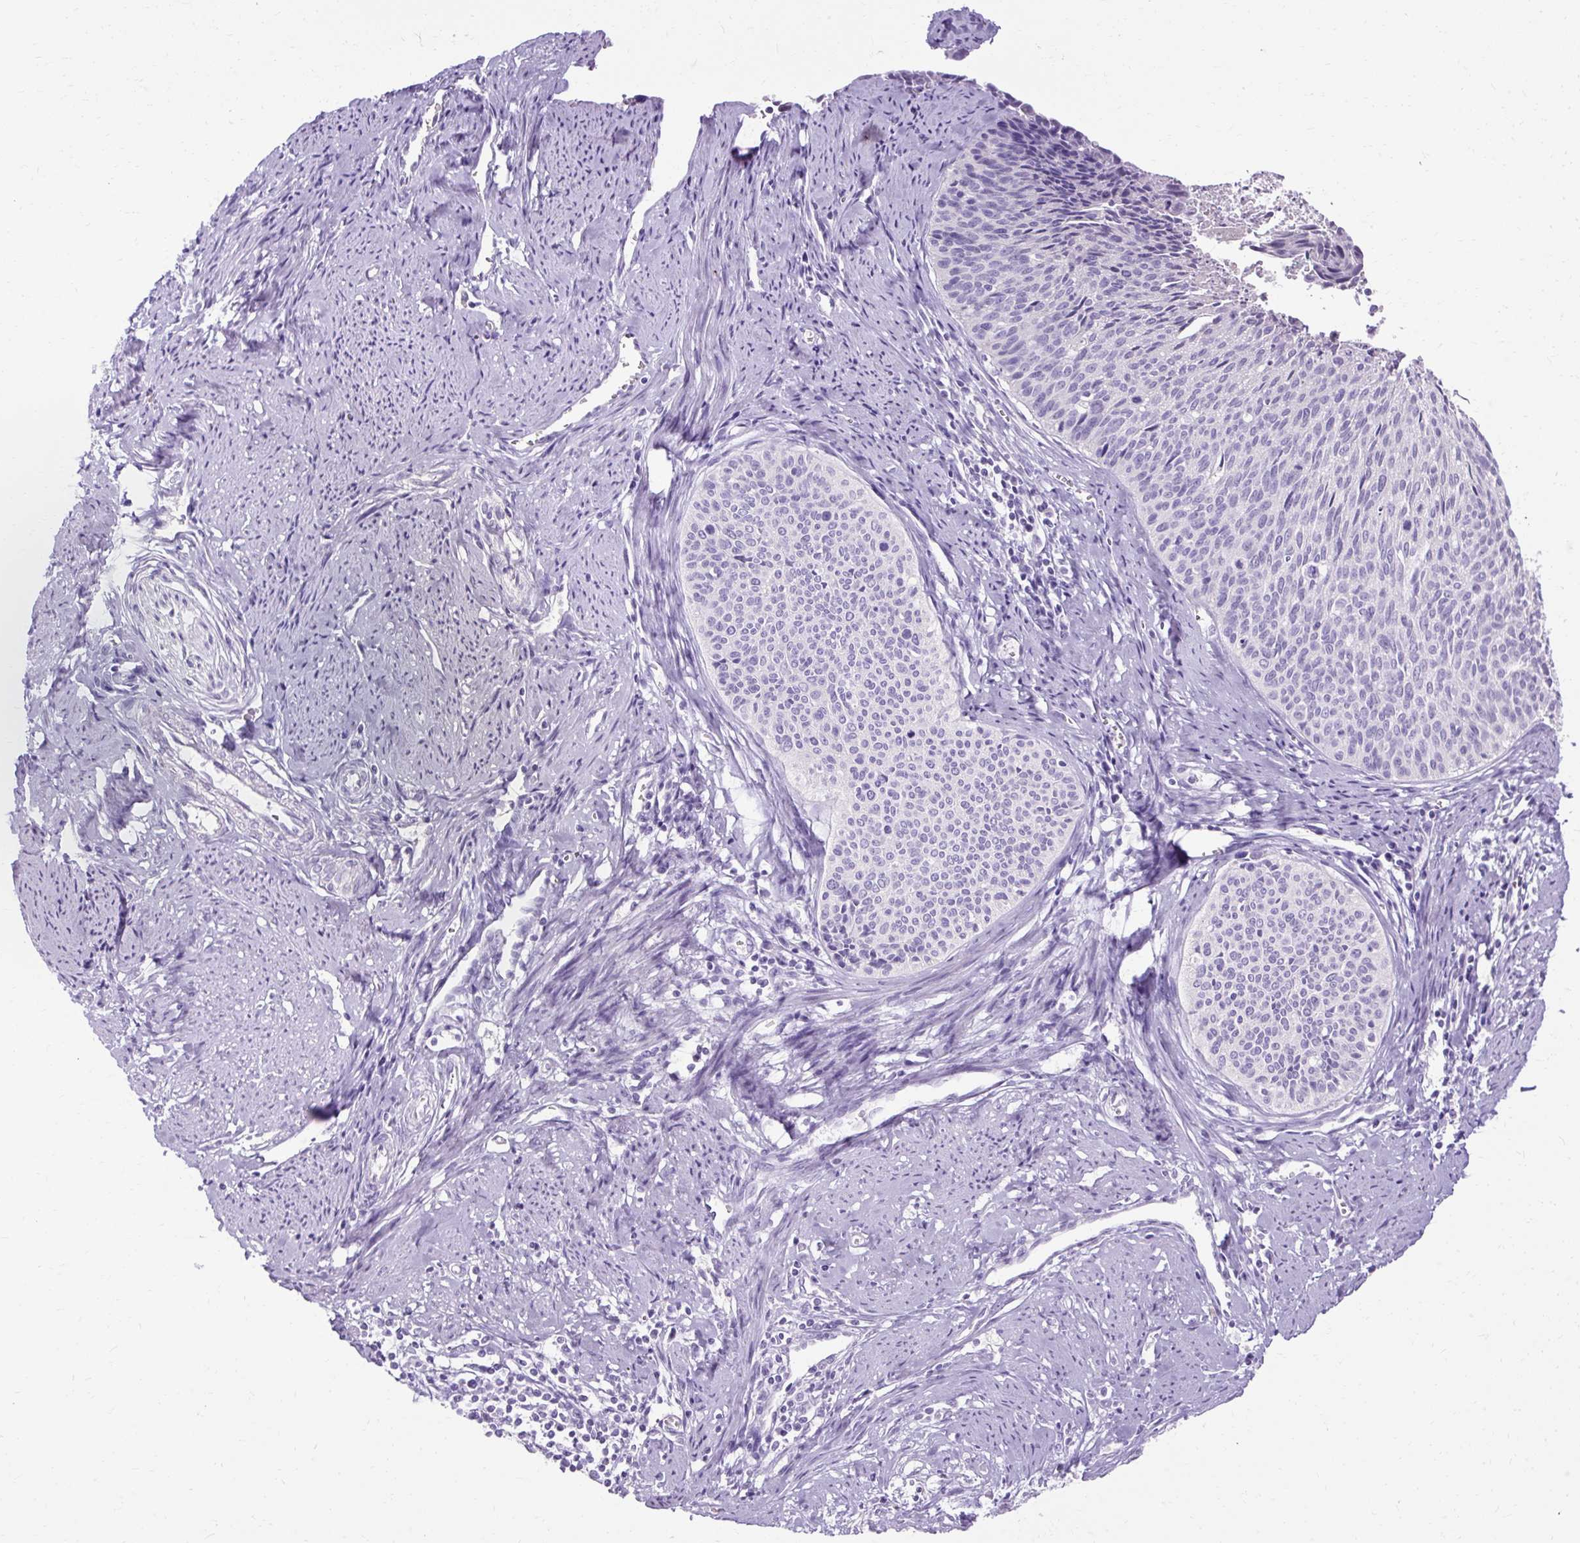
{"staining": {"intensity": "negative", "quantity": "none", "location": "none"}, "tissue": "cervical cancer", "cell_type": "Tumor cells", "image_type": "cancer", "snomed": [{"axis": "morphology", "description": "Squamous cell carcinoma, NOS"}, {"axis": "topography", "description": "Cervix"}], "caption": "Protein analysis of cervical cancer displays no significant positivity in tumor cells.", "gene": "HSD11B1", "patient": {"sex": "female", "age": 55}}